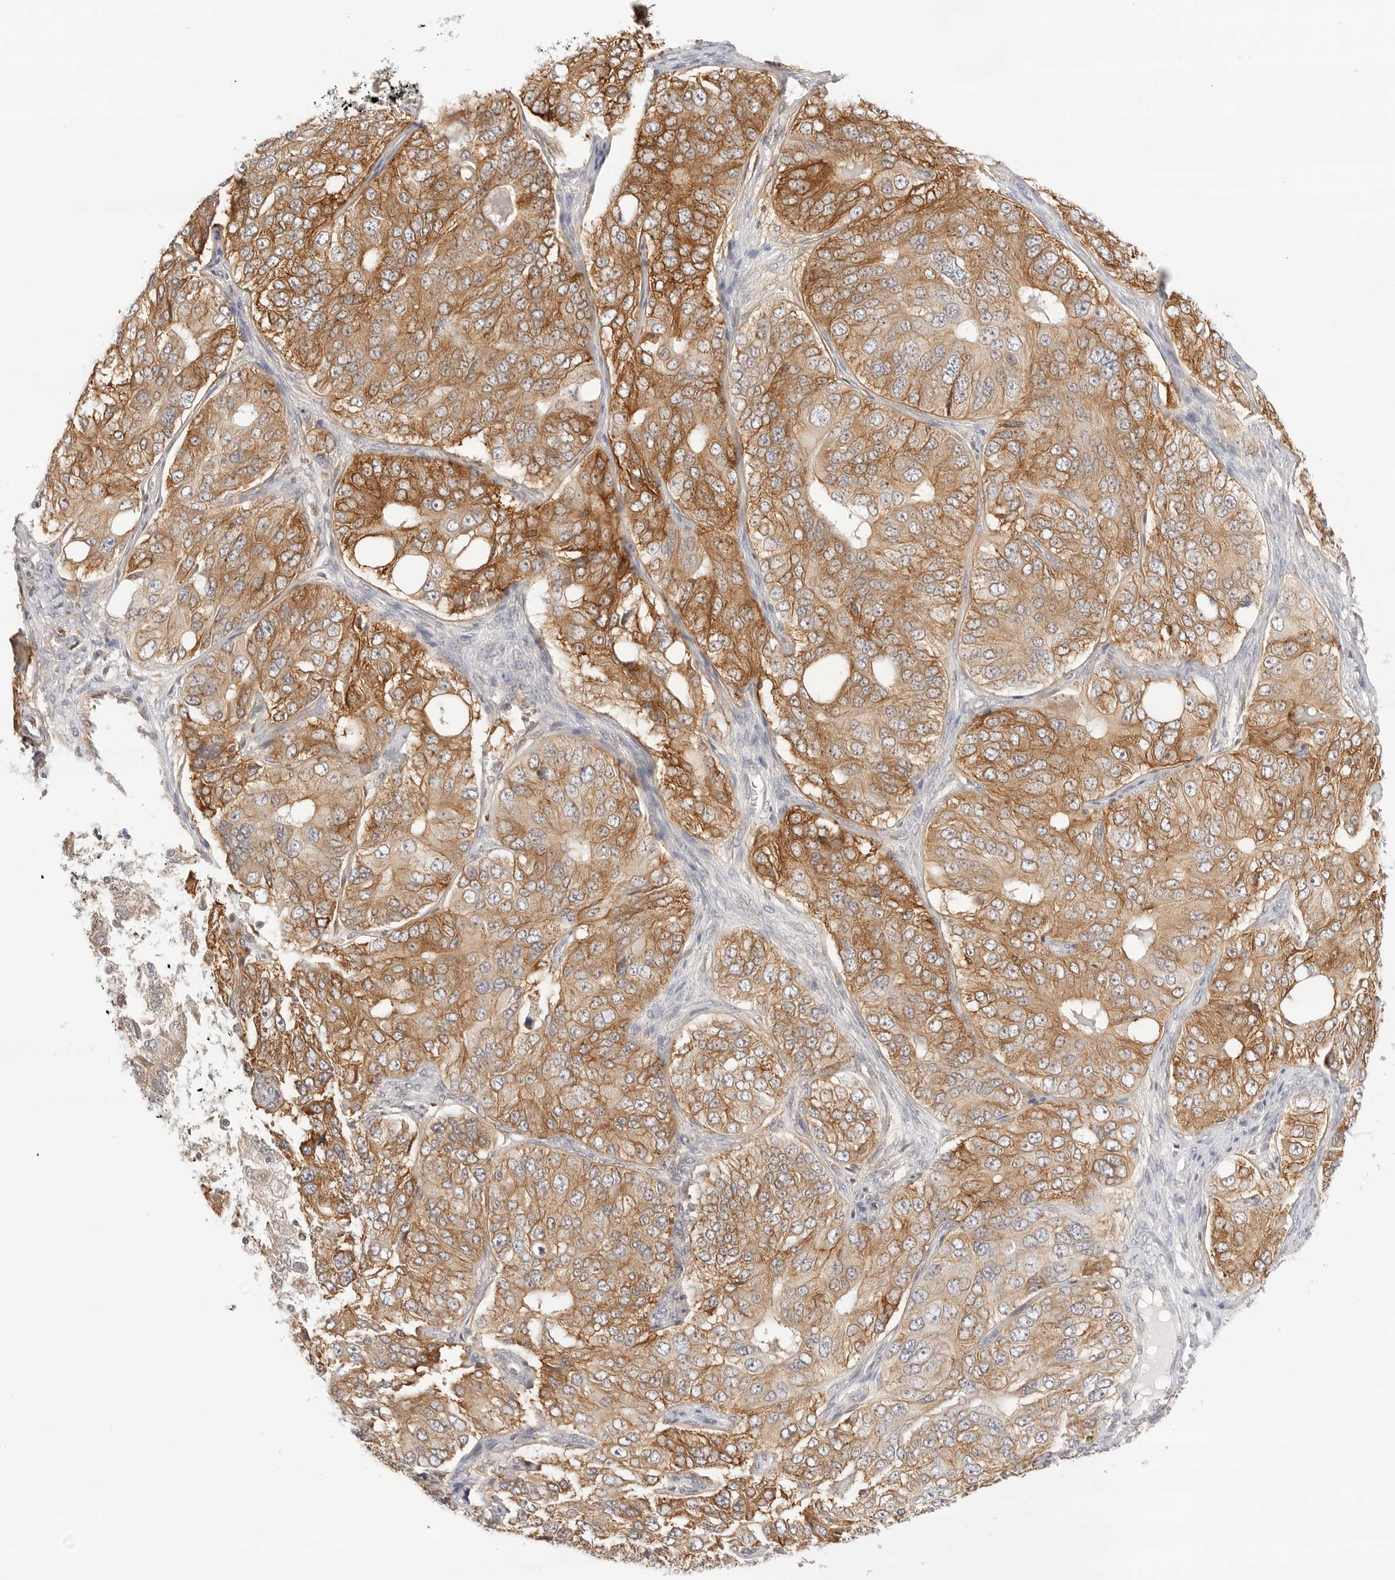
{"staining": {"intensity": "moderate", "quantity": ">75%", "location": "cytoplasmic/membranous"}, "tissue": "ovarian cancer", "cell_type": "Tumor cells", "image_type": "cancer", "snomed": [{"axis": "morphology", "description": "Carcinoma, endometroid"}, {"axis": "topography", "description": "Ovary"}], "caption": "Immunohistochemical staining of ovarian endometroid carcinoma demonstrates medium levels of moderate cytoplasmic/membranous protein staining in approximately >75% of tumor cells.", "gene": "ERO1B", "patient": {"sex": "female", "age": 51}}